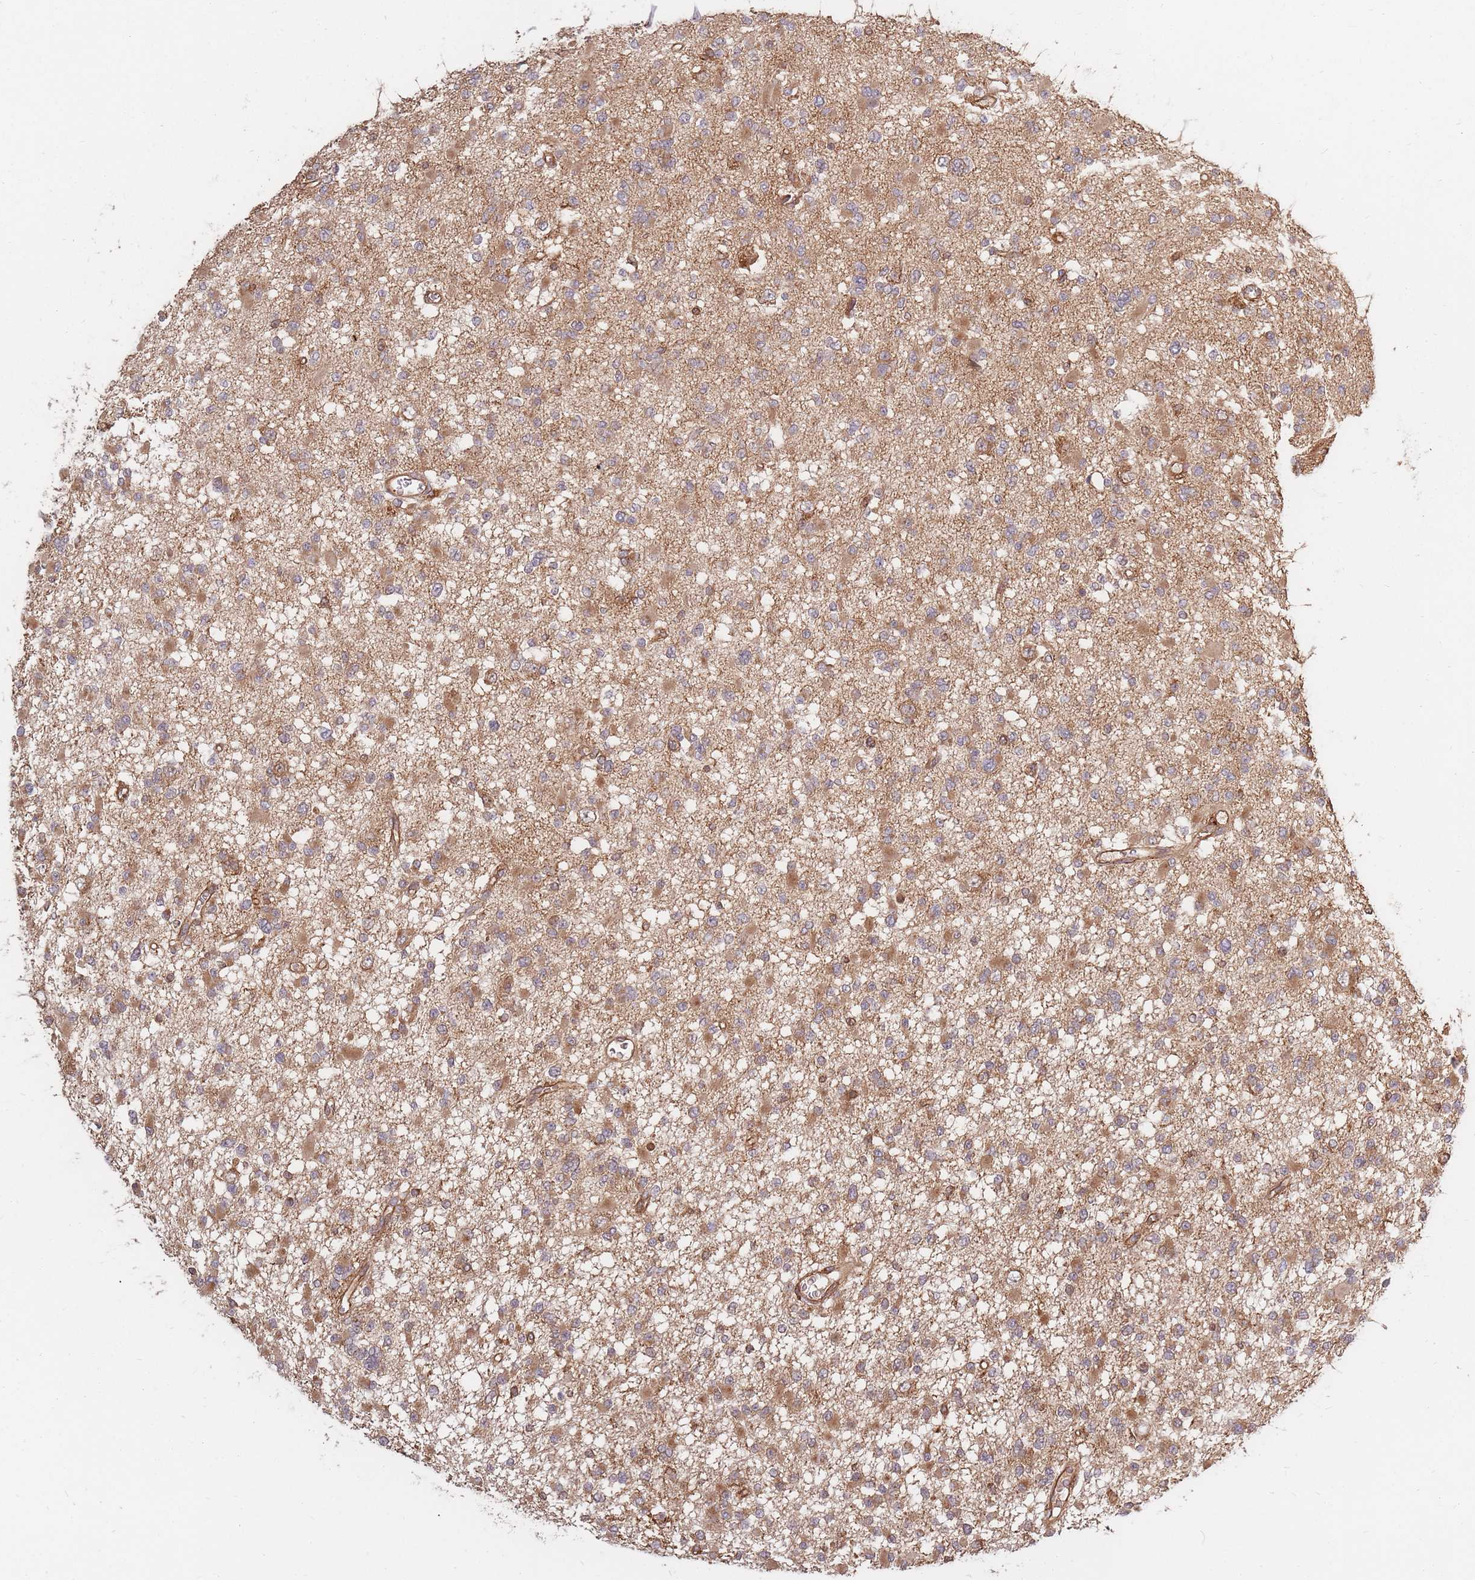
{"staining": {"intensity": "moderate", "quantity": ">75%", "location": "cytoplasmic/membranous"}, "tissue": "glioma", "cell_type": "Tumor cells", "image_type": "cancer", "snomed": [{"axis": "morphology", "description": "Glioma, malignant, Low grade"}, {"axis": "topography", "description": "Brain"}], "caption": "Immunohistochemical staining of human glioma shows medium levels of moderate cytoplasmic/membranous staining in approximately >75% of tumor cells.", "gene": "RASSF2", "patient": {"sex": "female", "age": 22}}